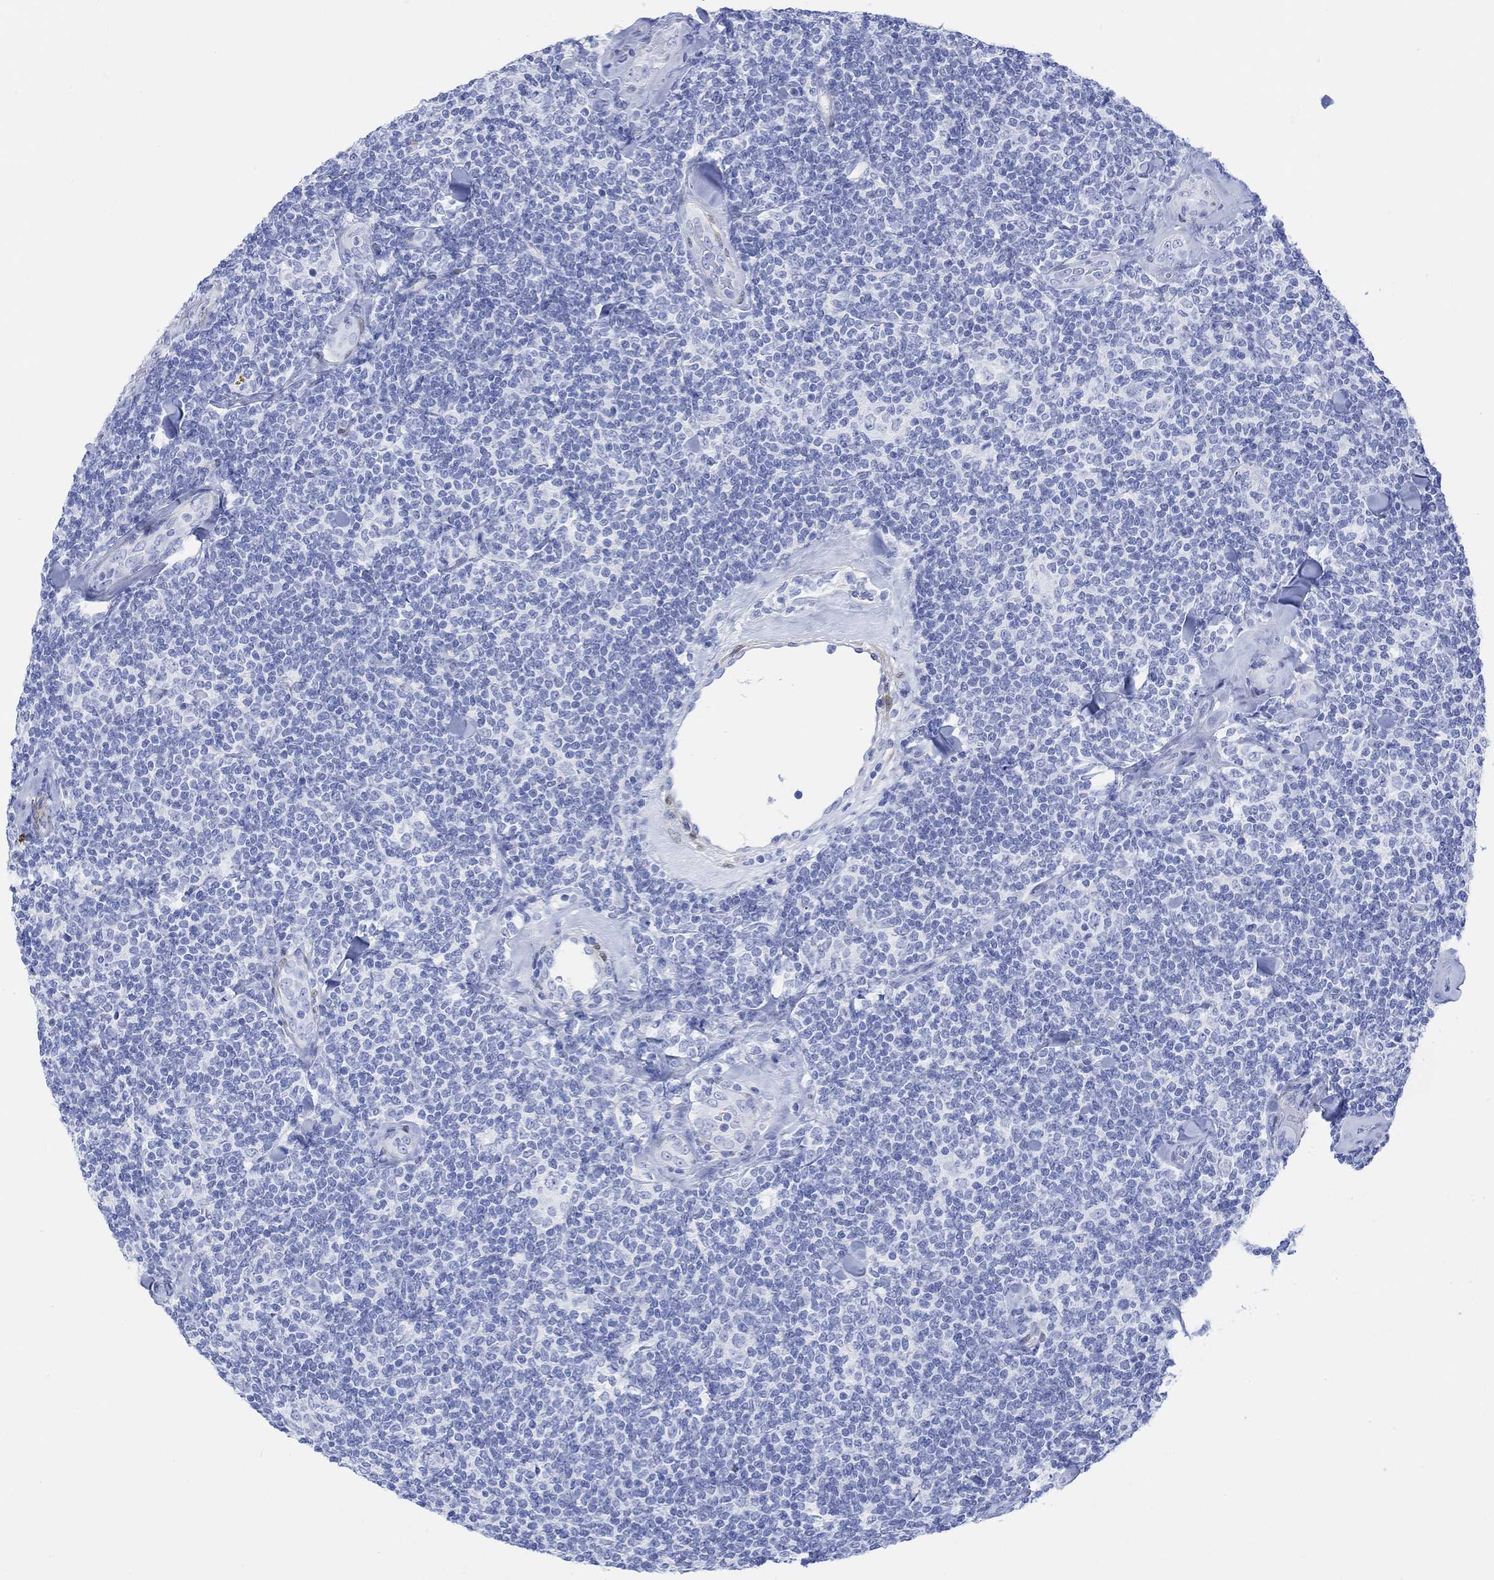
{"staining": {"intensity": "negative", "quantity": "none", "location": "none"}, "tissue": "lymphoma", "cell_type": "Tumor cells", "image_type": "cancer", "snomed": [{"axis": "morphology", "description": "Malignant lymphoma, non-Hodgkin's type, Low grade"}, {"axis": "topography", "description": "Lymph node"}], "caption": "Immunohistochemical staining of human lymphoma reveals no significant staining in tumor cells.", "gene": "TPPP3", "patient": {"sex": "female", "age": 56}}